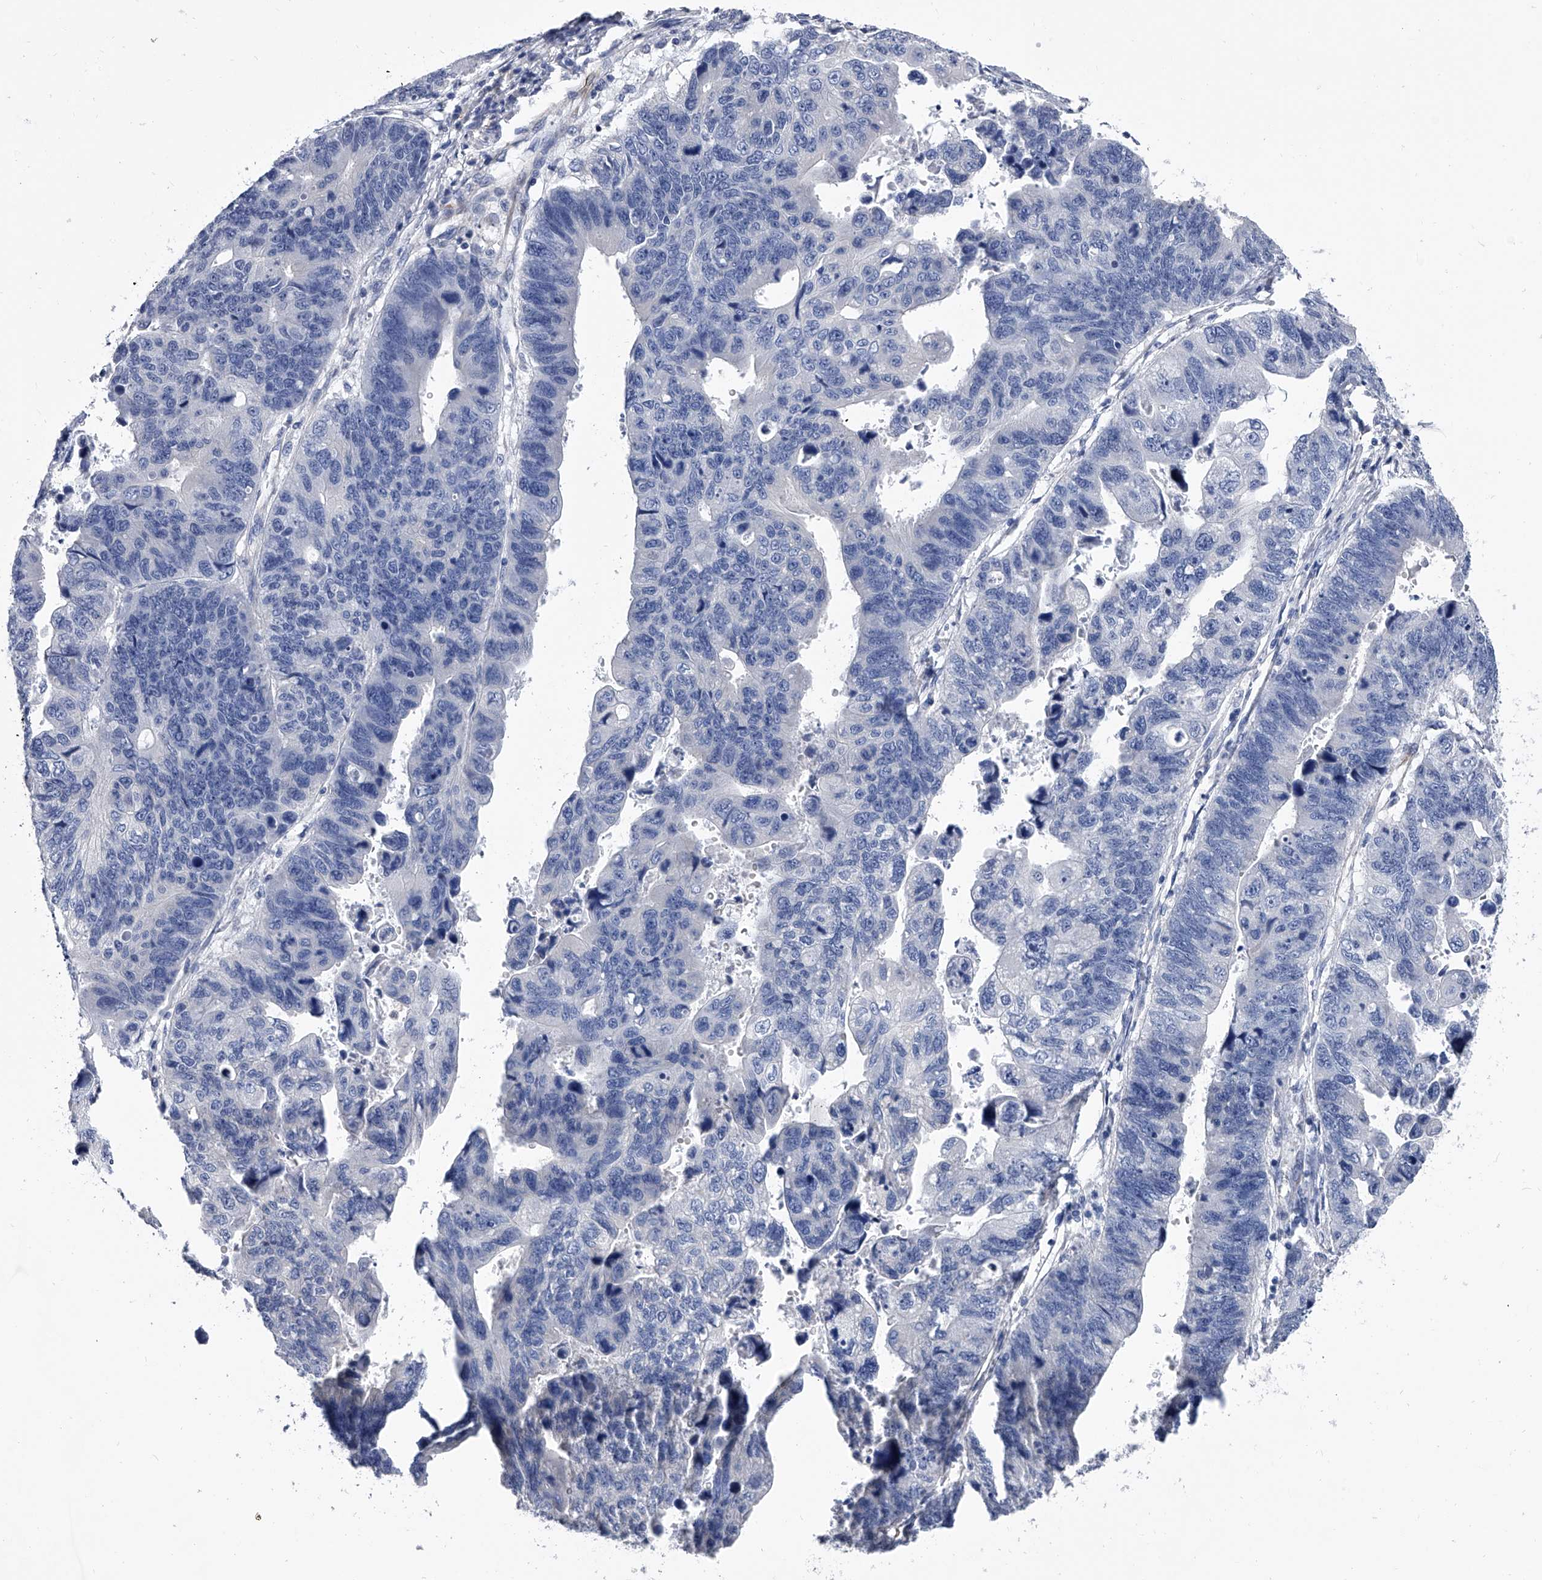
{"staining": {"intensity": "negative", "quantity": "none", "location": "none"}, "tissue": "stomach cancer", "cell_type": "Tumor cells", "image_type": "cancer", "snomed": [{"axis": "morphology", "description": "Adenocarcinoma, NOS"}, {"axis": "topography", "description": "Stomach"}], "caption": "Tumor cells show no significant positivity in stomach adenocarcinoma.", "gene": "EFCAB7", "patient": {"sex": "male", "age": 59}}